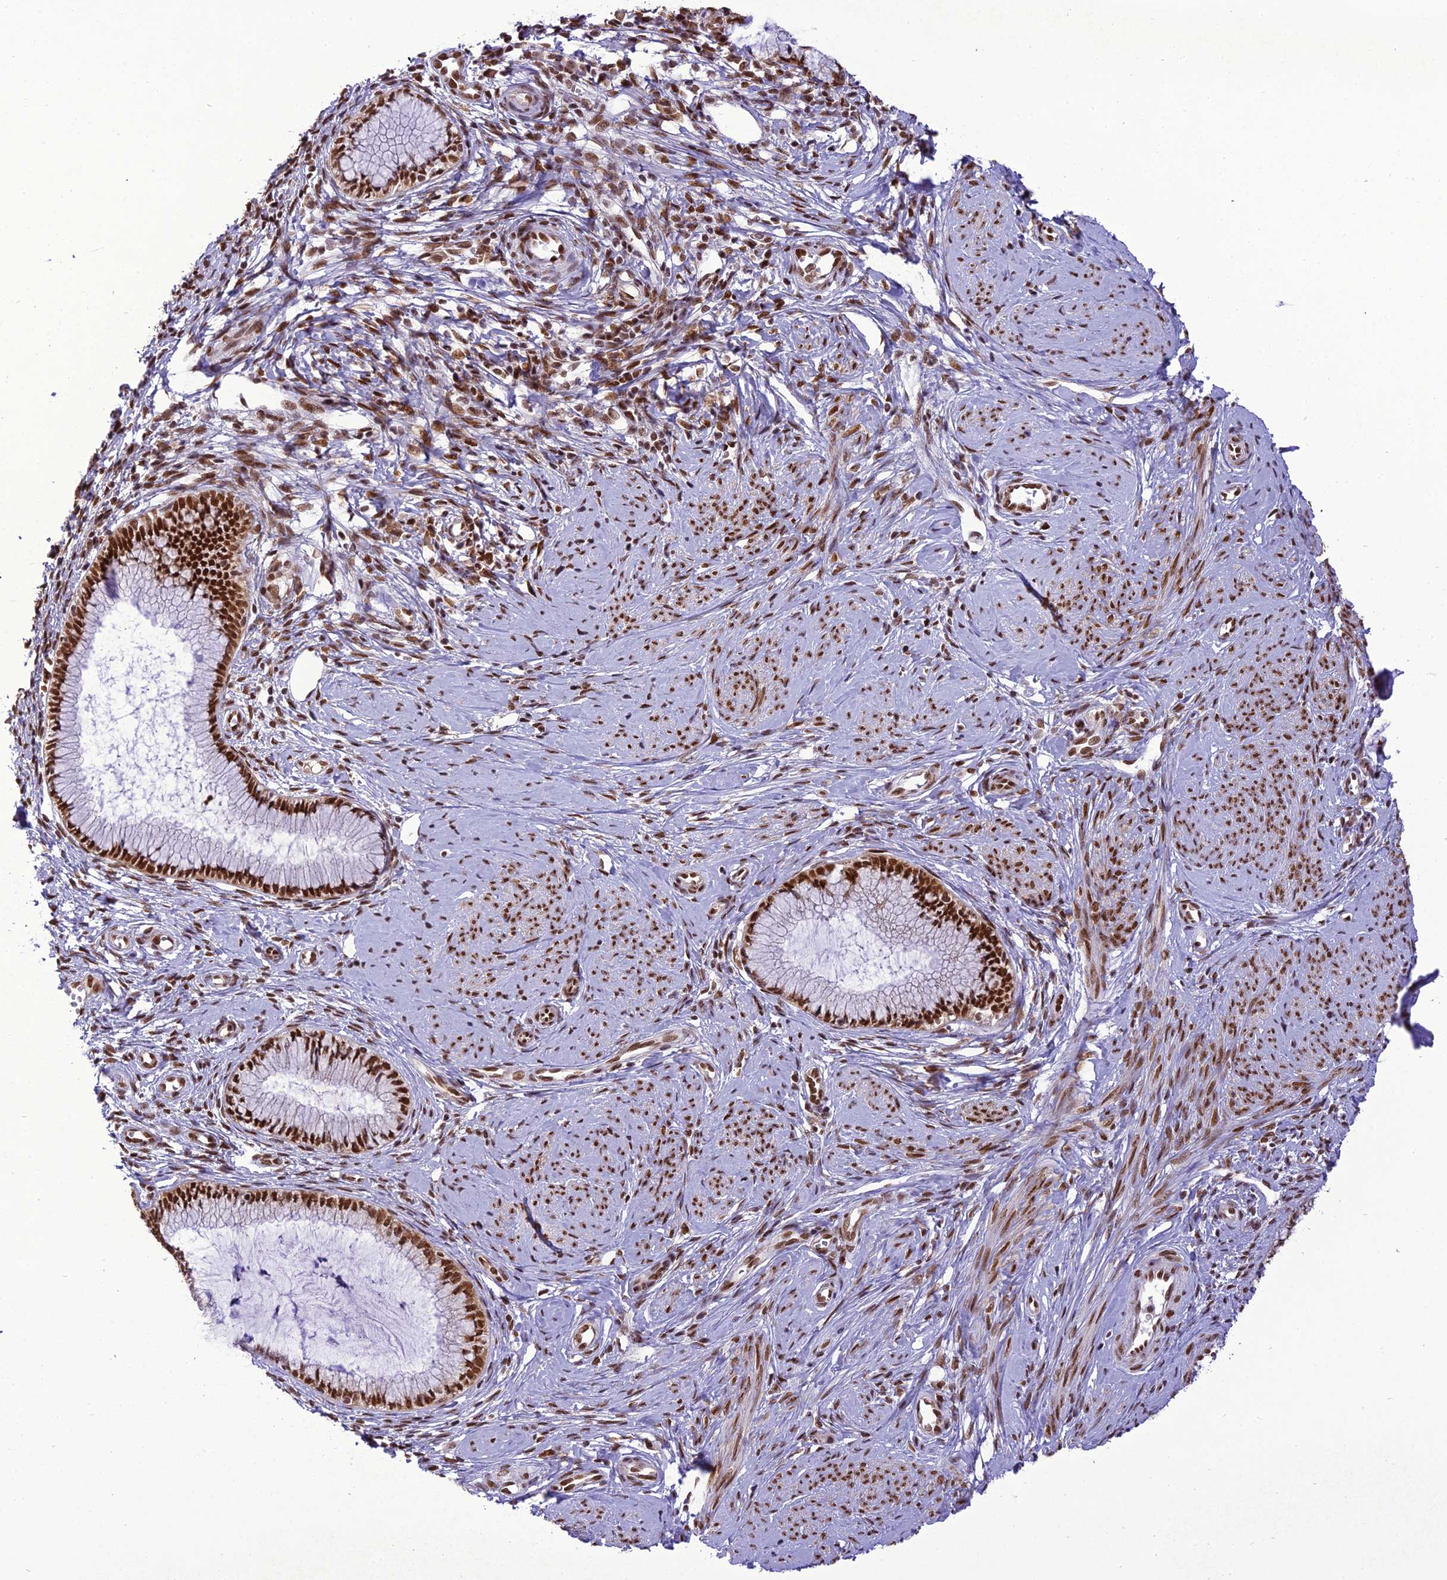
{"staining": {"intensity": "strong", "quantity": ">75%", "location": "nuclear"}, "tissue": "cervical cancer", "cell_type": "Tumor cells", "image_type": "cancer", "snomed": [{"axis": "morphology", "description": "Adenocarcinoma, NOS"}, {"axis": "topography", "description": "Cervix"}], "caption": "Cervical cancer stained for a protein (brown) reveals strong nuclear positive staining in about >75% of tumor cells.", "gene": "DDX1", "patient": {"sex": "female", "age": 36}}